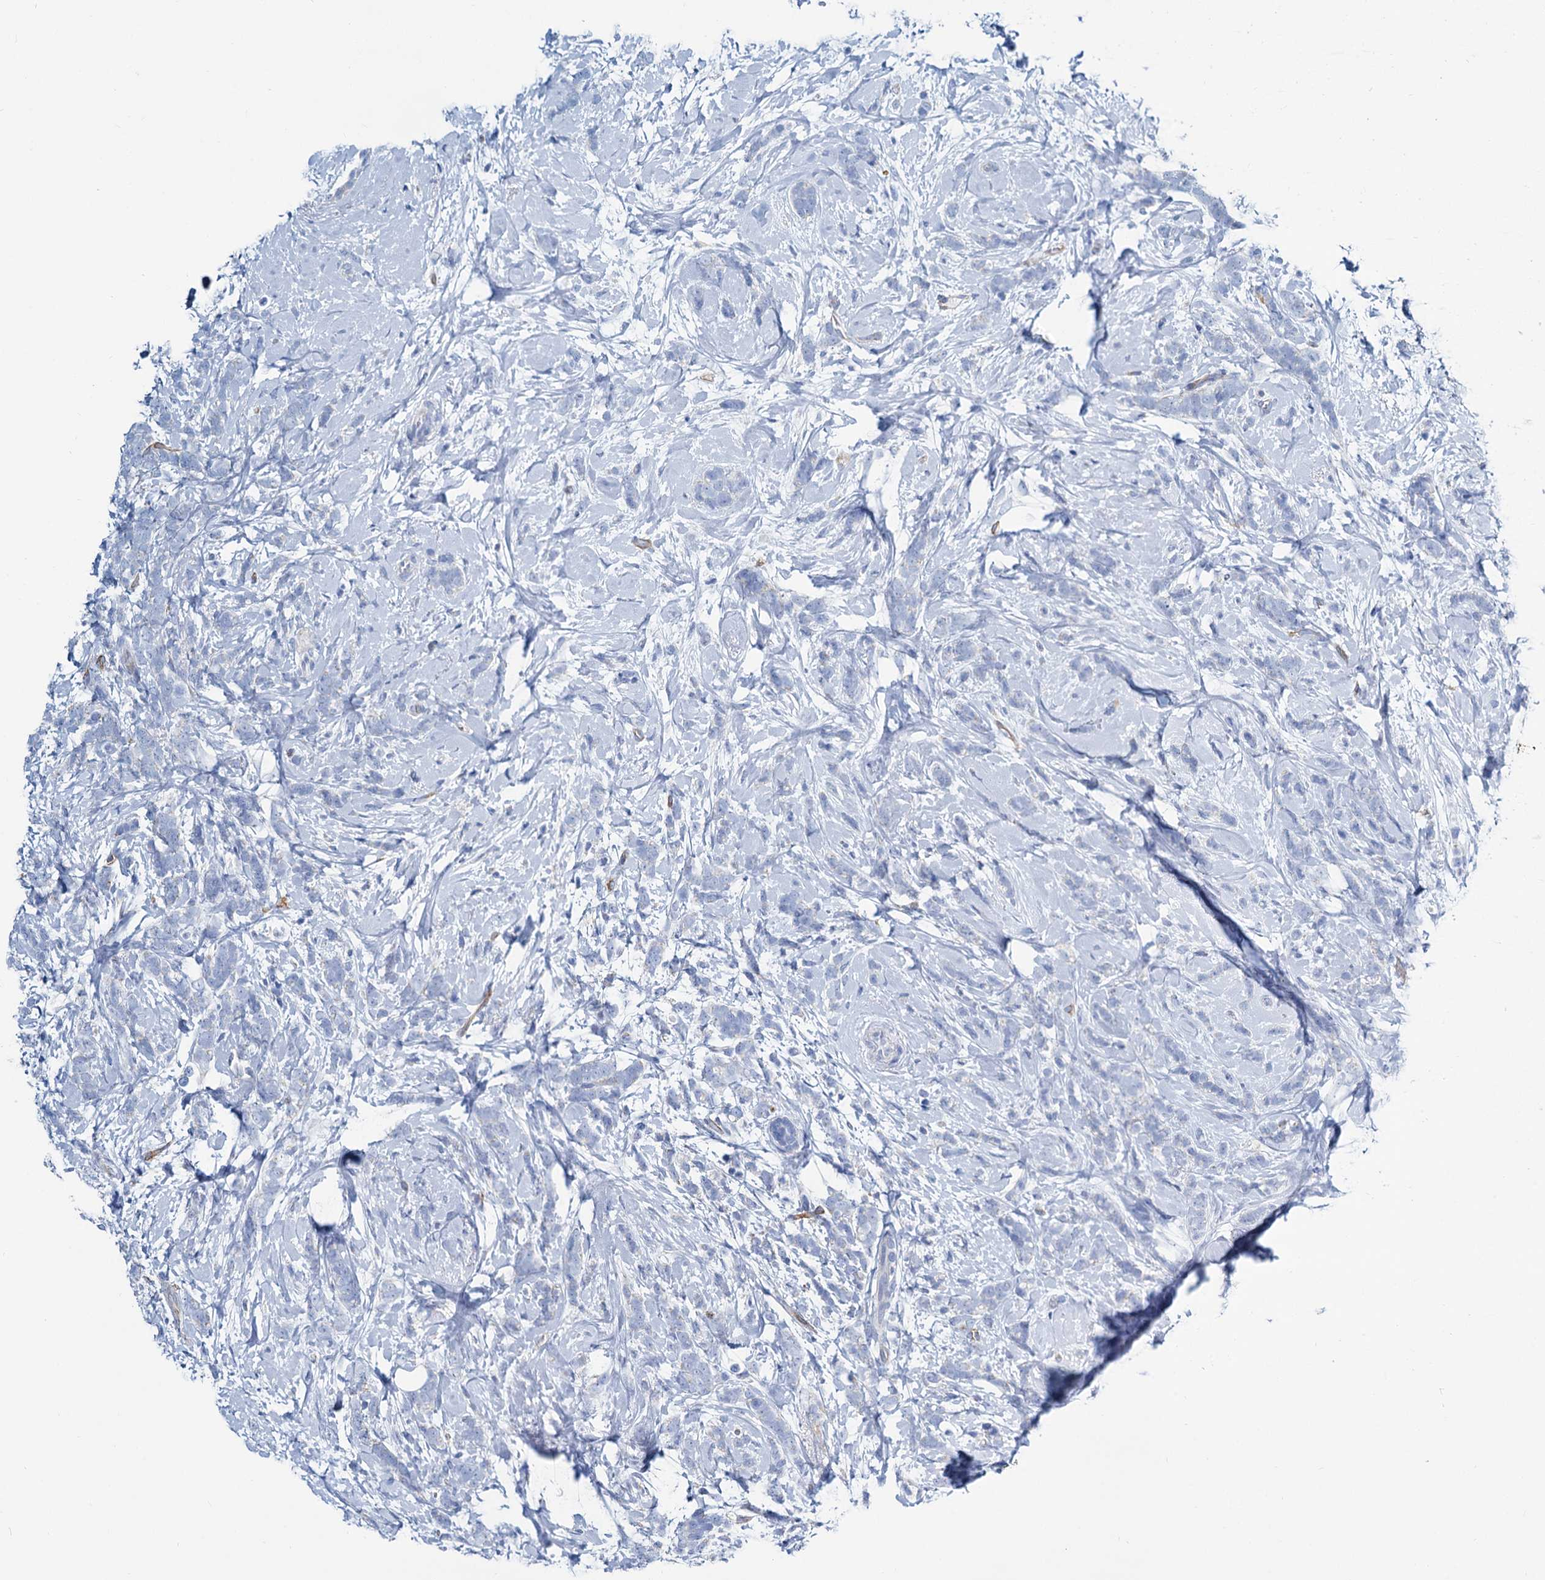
{"staining": {"intensity": "negative", "quantity": "none", "location": "none"}, "tissue": "breast cancer", "cell_type": "Tumor cells", "image_type": "cancer", "snomed": [{"axis": "morphology", "description": "Lobular carcinoma"}, {"axis": "topography", "description": "Breast"}], "caption": "DAB (3,3'-diaminobenzidine) immunohistochemical staining of human breast lobular carcinoma shows no significant positivity in tumor cells. (DAB immunohistochemistry, high magnification).", "gene": "SLC1A3", "patient": {"sex": "female", "age": 58}}